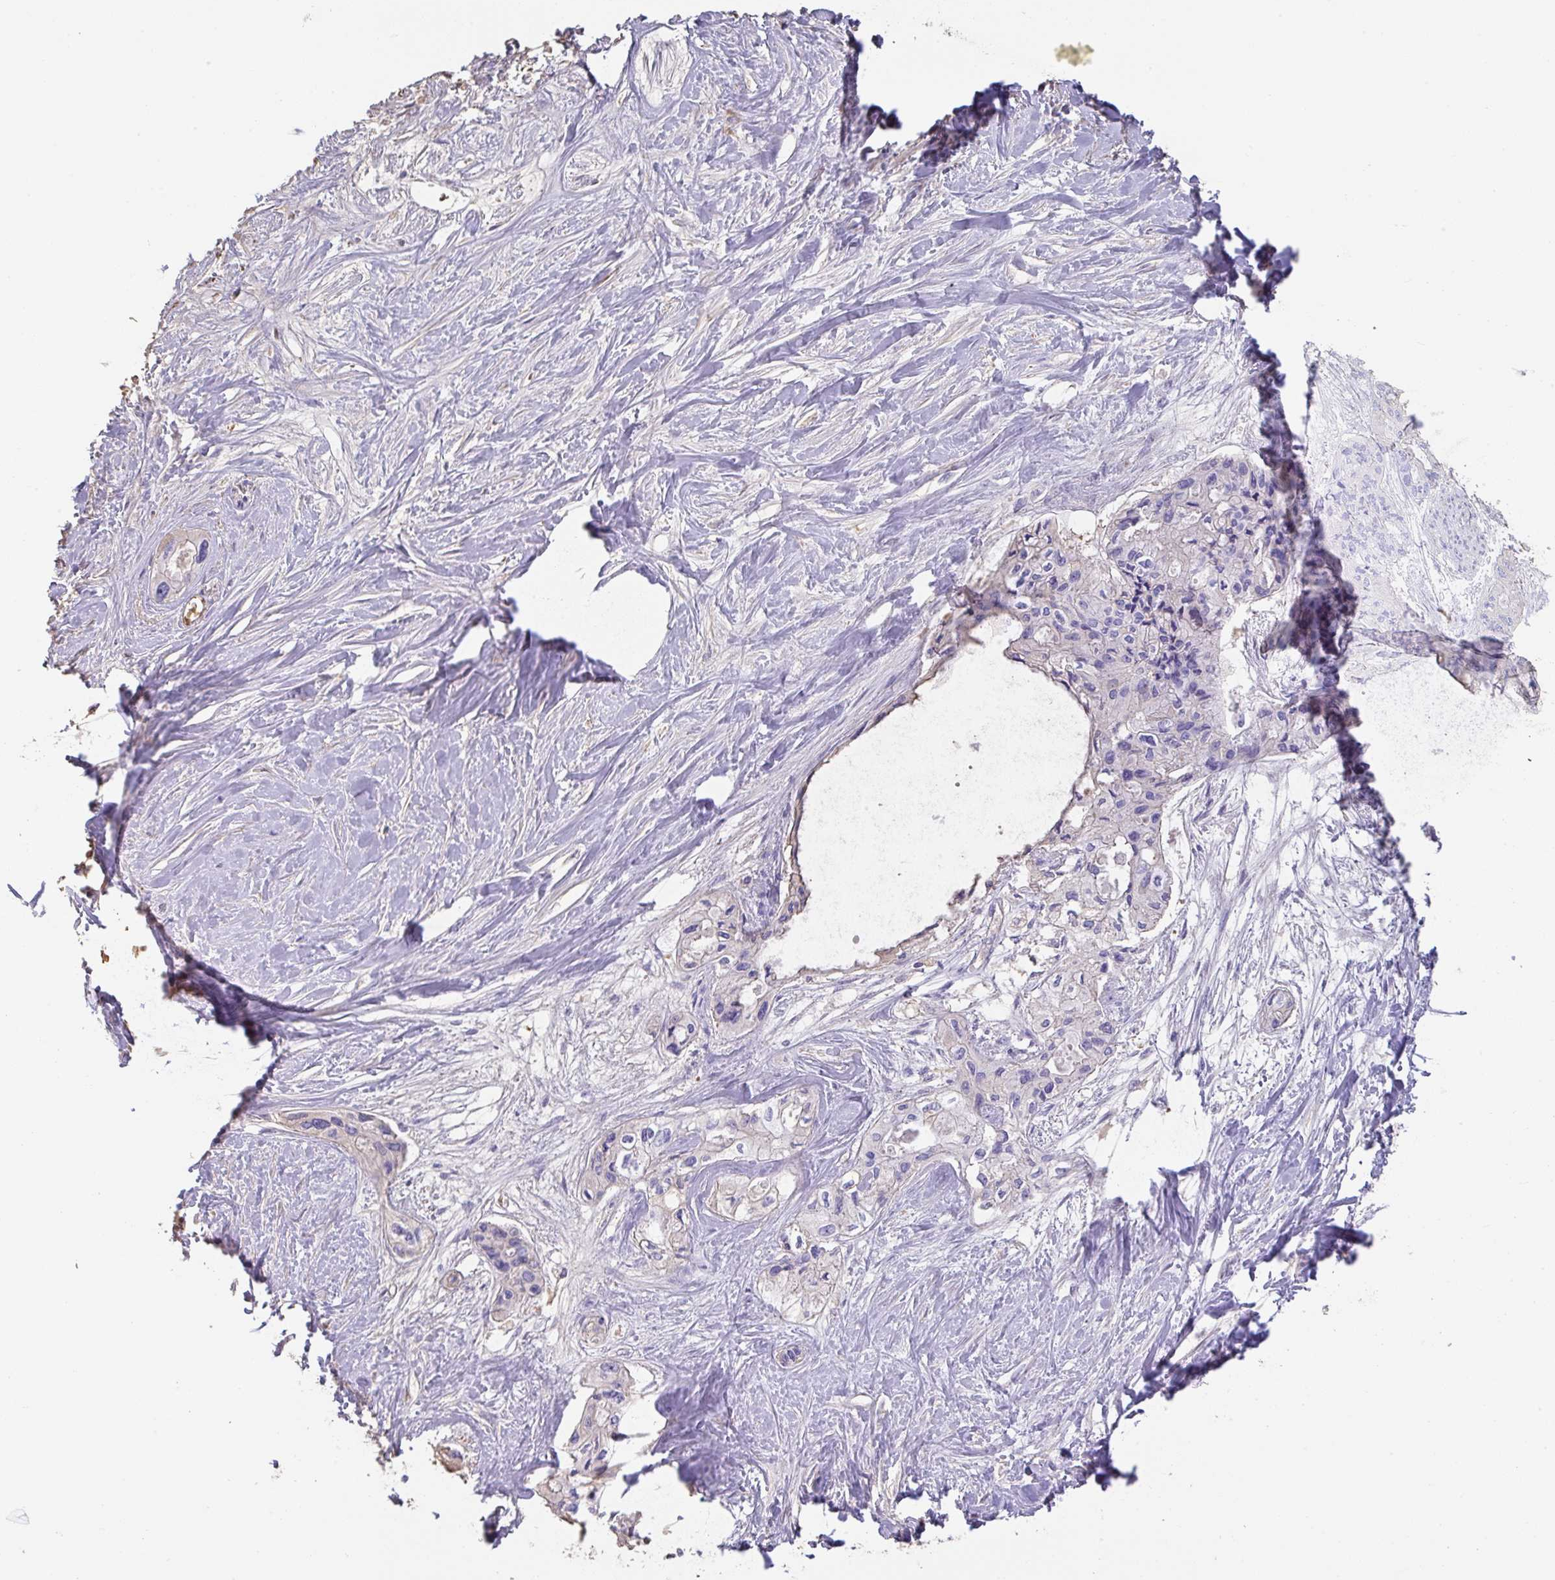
{"staining": {"intensity": "negative", "quantity": "none", "location": "none"}, "tissue": "pancreatic cancer", "cell_type": "Tumor cells", "image_type": "cancer", "snomed": [{"axis": "morphology", "description": "Adenocarcinoma, NOS"}, {"axis": "topography", "description": "Pancreas"}], "caption": "Pancreatic cancer (adenocarcinoma) was stained to show a protein in brown. There is no significant staining in tumor cells.", "gene": "HOXC12", "patient": {"sex": "female", "age": 50}}